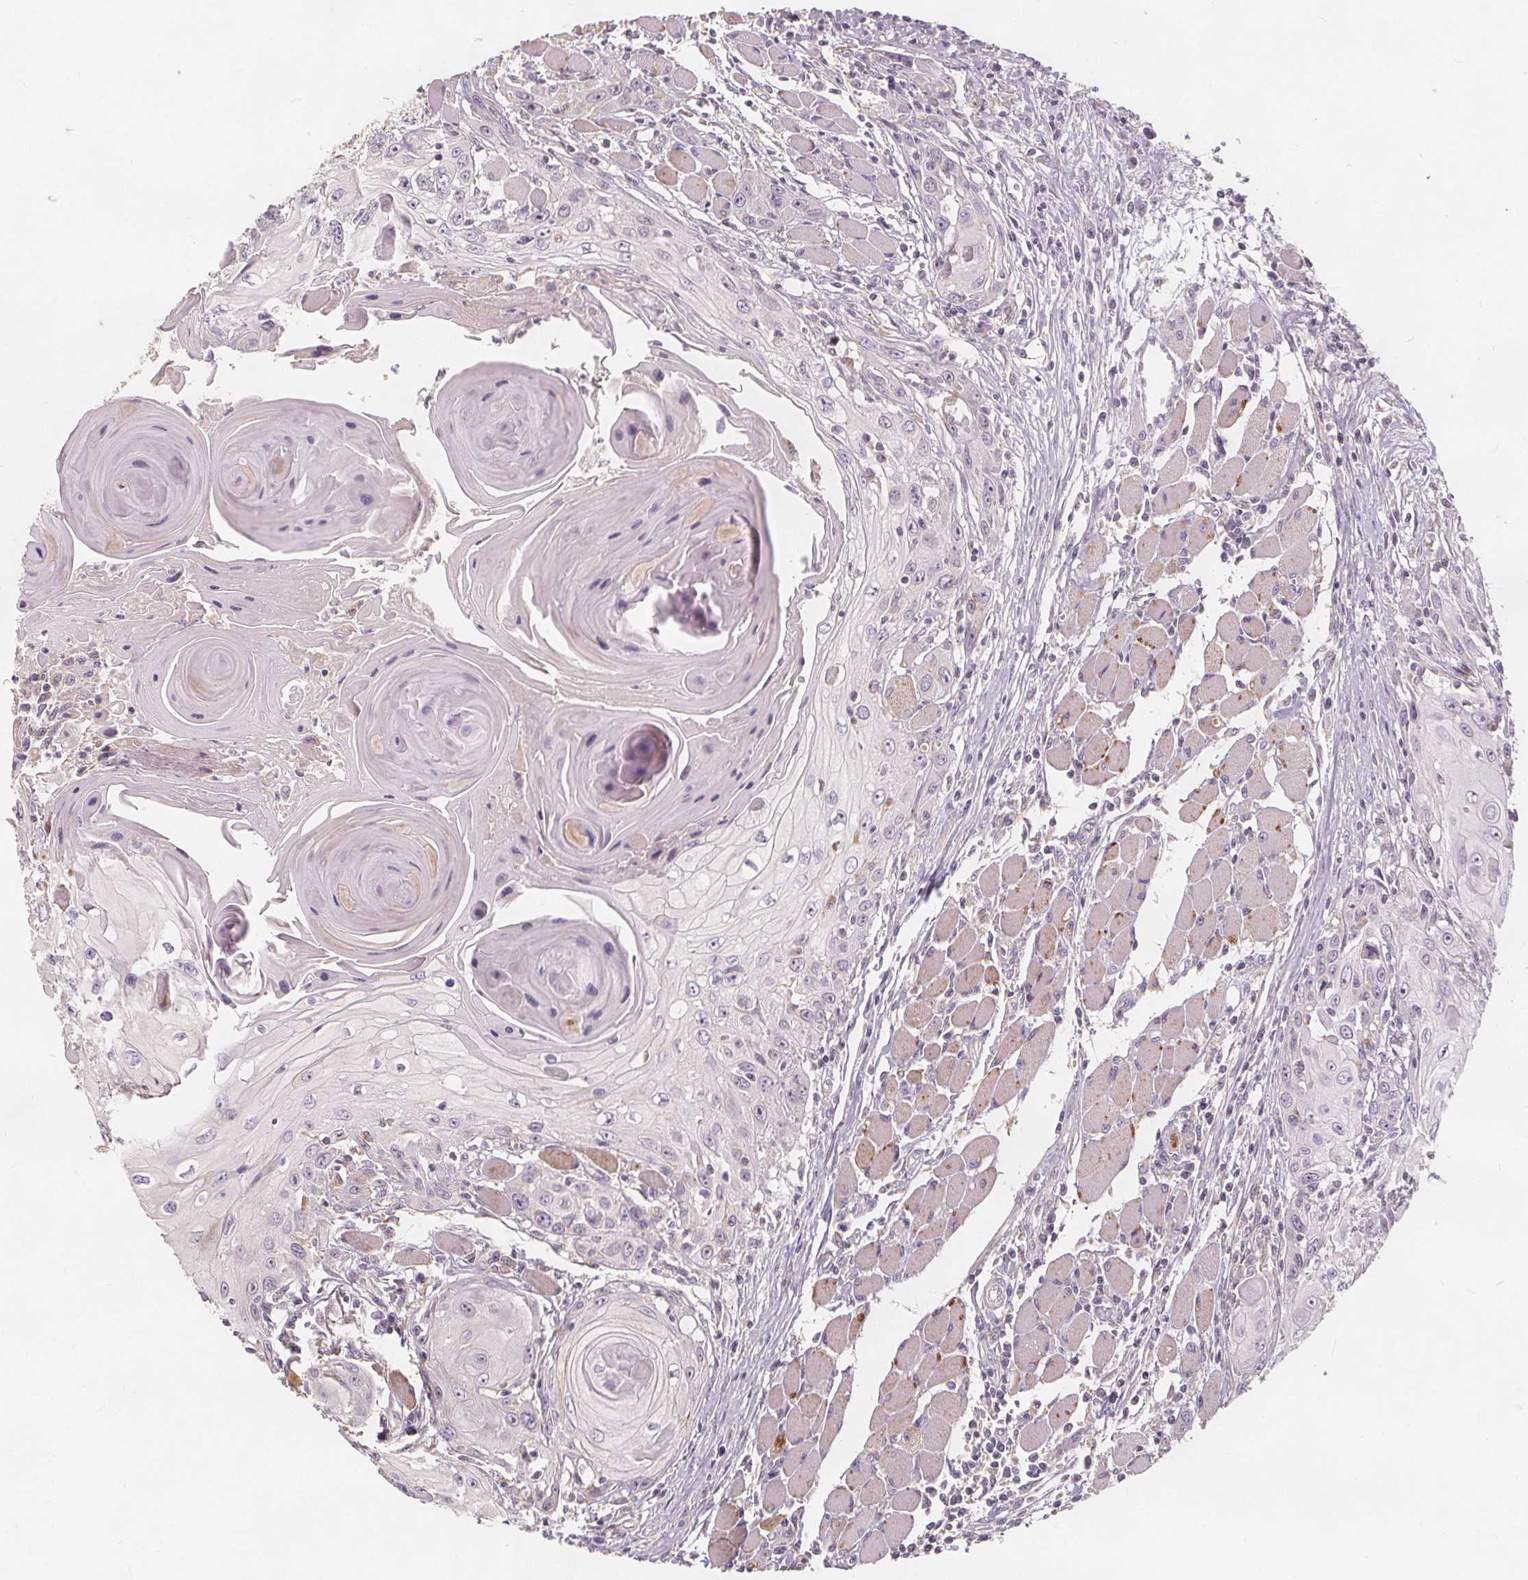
{"staining": {"intensity": "negative", "quantity": "none", "location": "none"}, "tissue": "head and neck cancer", "cell_type": "Tumor cells", "image_type": "cancer", "snomed": [{"axis": "morphology", "description": "Squamous cell carcinoma, NOS"}, {"axis": "topography", "description": "Head-Neck"}], "caption": "Immunohistochemistry histopathology image of neoplastic tissue: head and neck cancer (squamous cell carcinoma) stained with DAB (3,3'-diaminobenzidine) shows no significant protein expression in tumor cells.", "gene": "DRC3", "patient": {"sex": "female", "age": 80}}